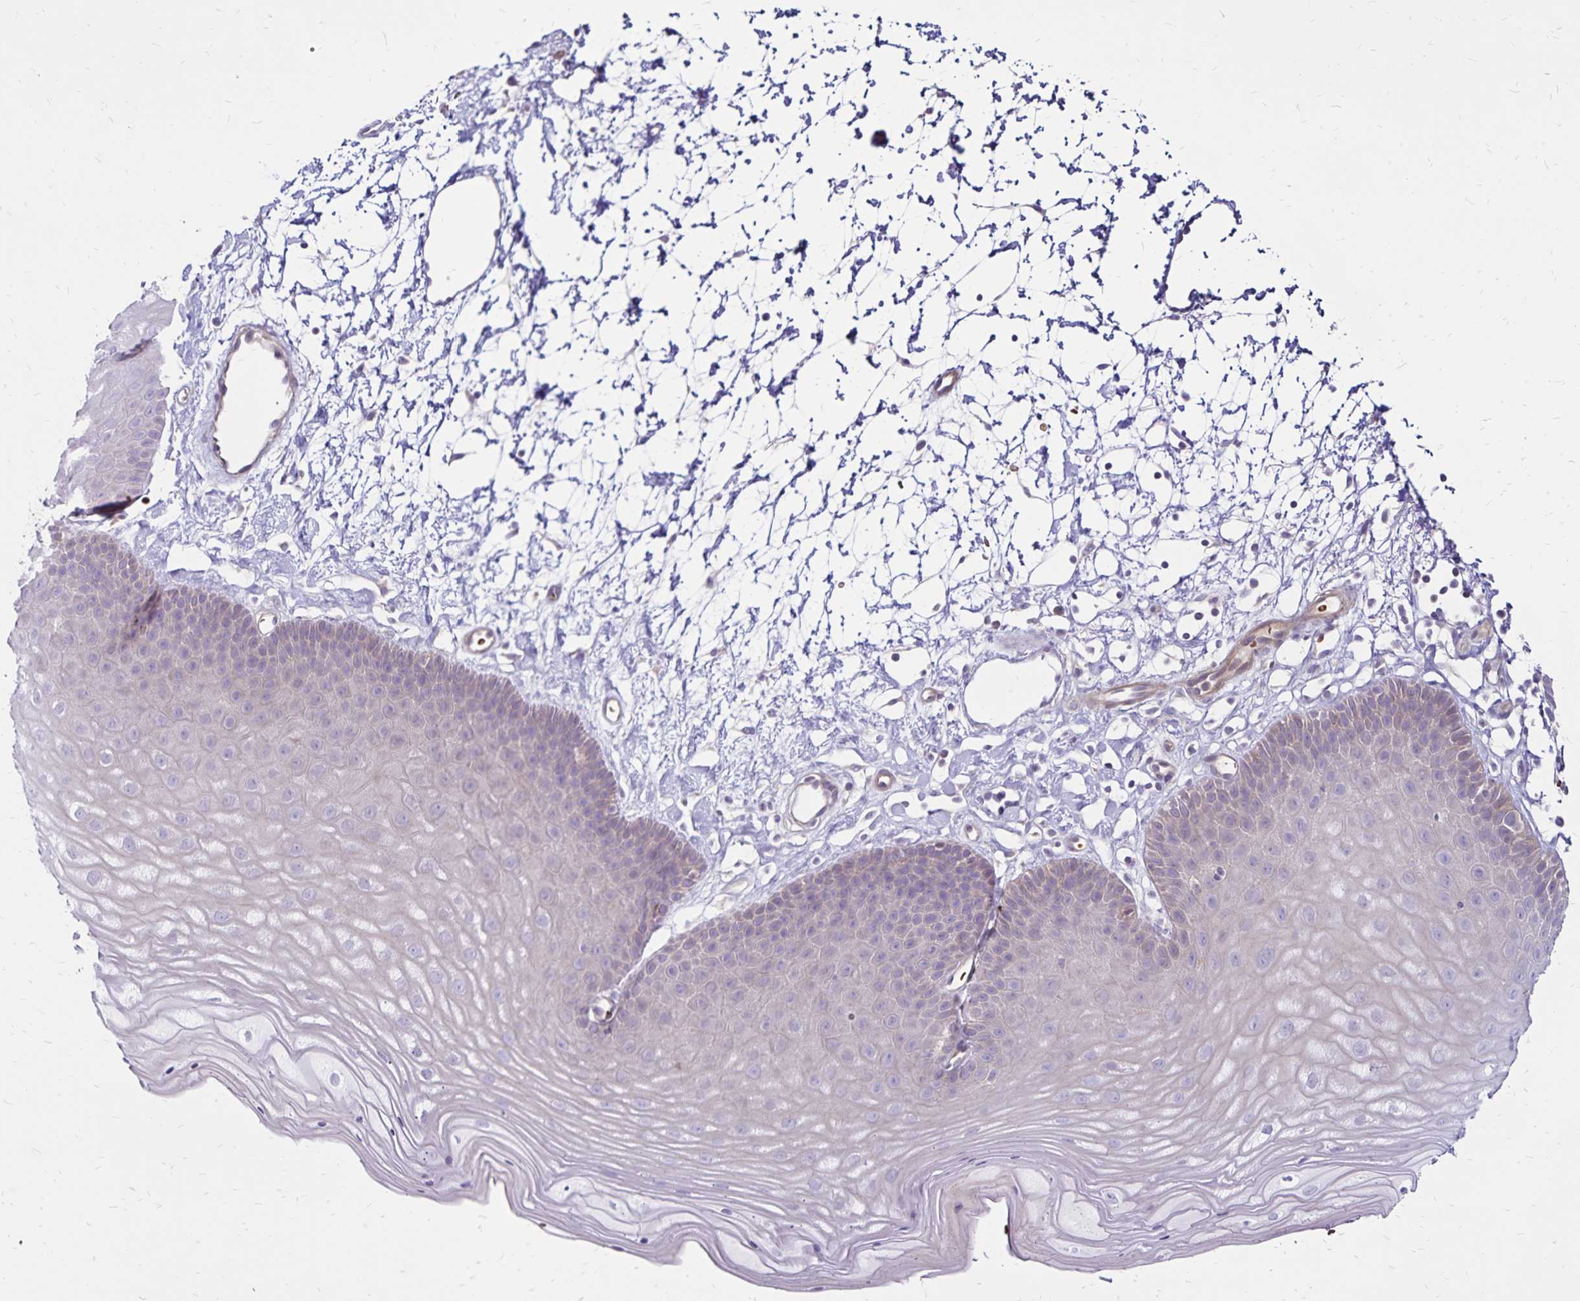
{"staining": {"intensity": "moderate", "quantity": "<25%", "location": "cytoplasmic/membranous"}, "tissue": "skin", "cell_type": "Epidermal cells", "image_type": "normal", "snomed": [{"axis": "morphology", "description": "Normal tissue, NOS"}, {"axis": "topography", "description": "Anal"}], "caption": "Human skin stained for a protein (brown) exhibits moderate cytoplasmic/membranous positive expression in about <25% of epidermal cells.", "gene": "FSD1", "patient": {"sex": "male", "age": 53}}